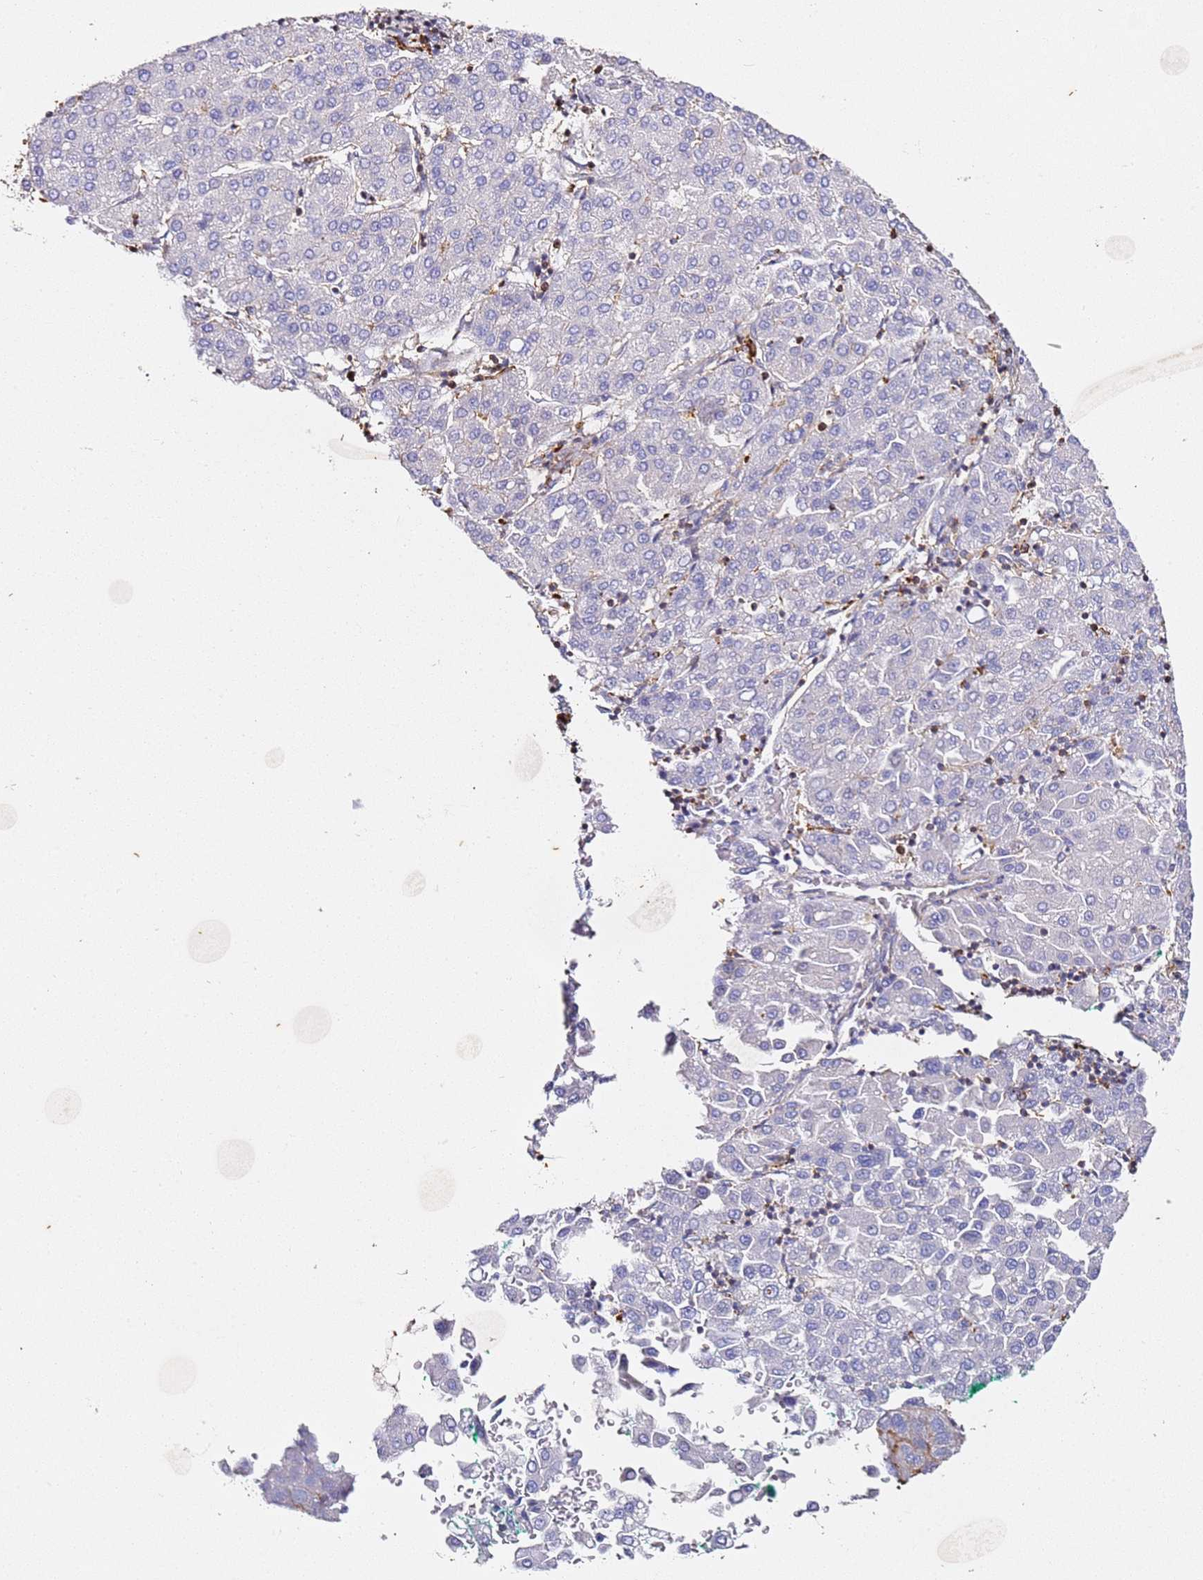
{"staining": {"intensity": "negative", "quantity": "none", "location": "none"}, "tissue": "liver cancer", "cell_type": "Tumor cells", "image_type": "cancer", "snomed": [{"axis": "morphology", "description": "Carcinoma, Hepatocellular, NOS"}, {"axis": "topography", "description": "Liver"}], "caption": "Tumor cells show no significant staining in liver cancer (hepatocellular carcinoma).", "gene": "ZNF671", "patient": {"sex": "male", "age": 65}}